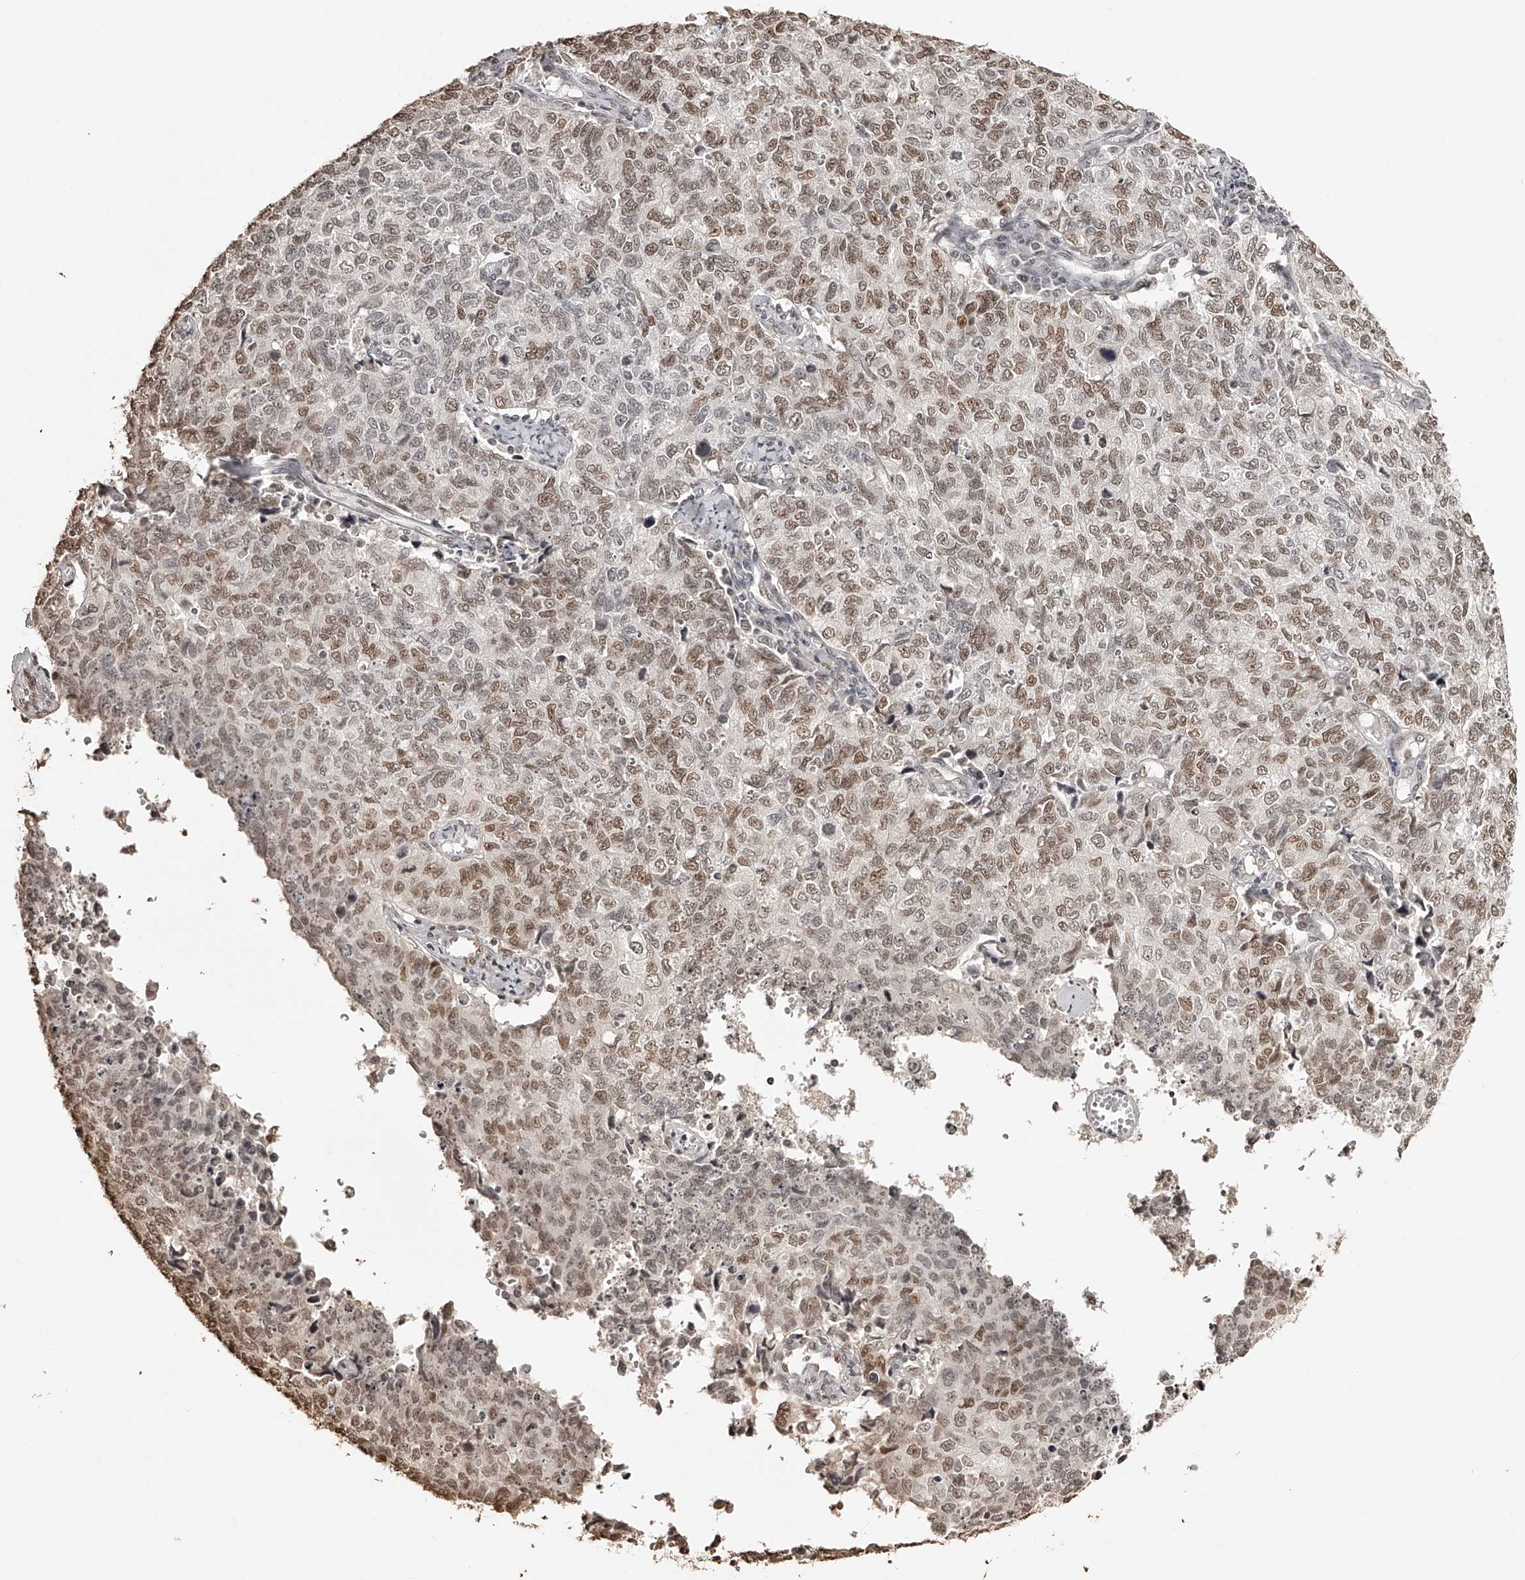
{"staining": {"intensity": "moderate", "quantity": ">75%", "location": "nuclear"}, "tissue": "cervical cancer", "cell_type": "Tumor cells", "image_type": "cancer", "snomed": [{"axis": "morphology", "description": "Squamous cell carcinoma, NOS"}, {"axis": "topography", "description": "Cervix"}], "caption": "Cervical cancer (squamous cell carcinoma) tissue demonstrates moderate nuclear positivity in about >75% of tumor cells", "gene": "ZNF503", "patient": {"sex": "female", "age": 63}}